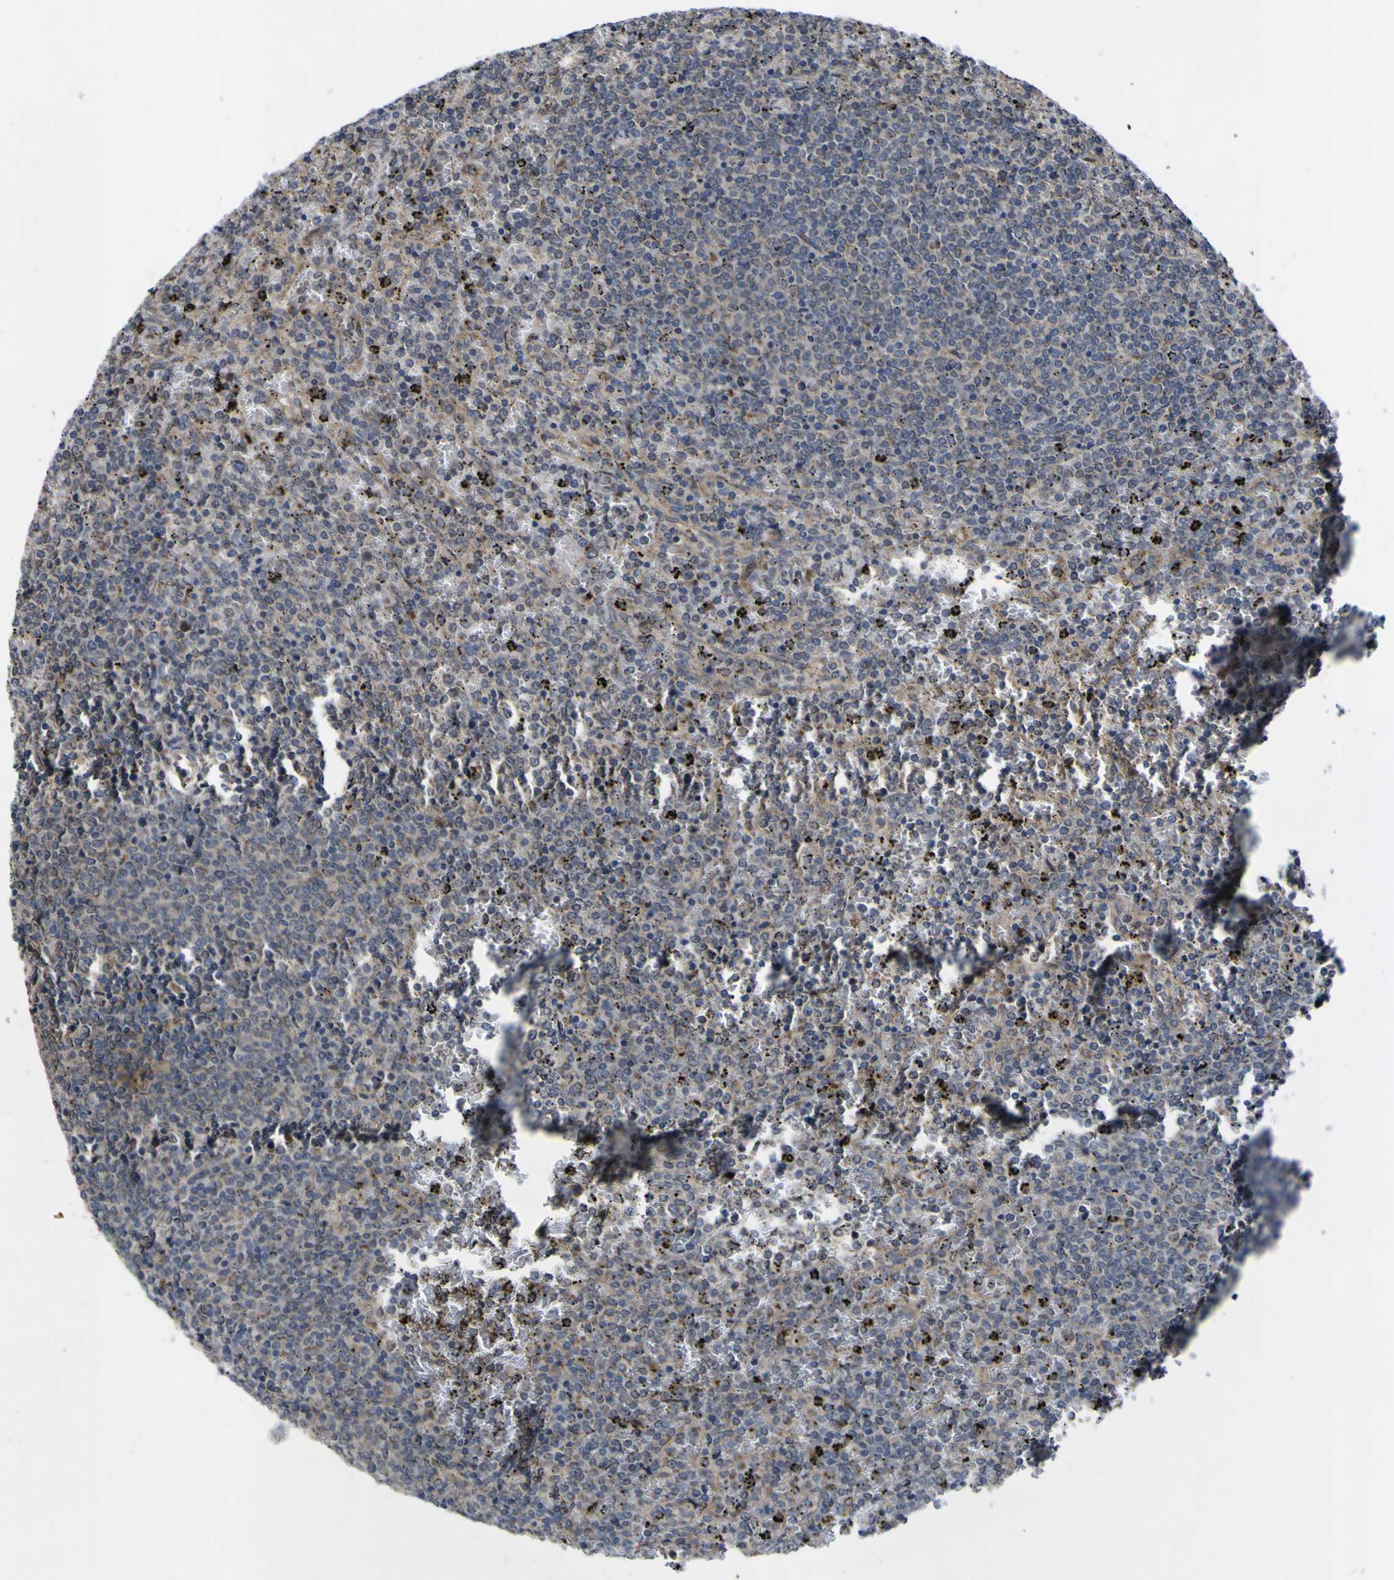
{"staining": {"intensity": "weak", "quantity": "<25%", "location": "cytoplasmic/membranous"}, "tissue": "lymphoma", "cell_type": "Tumor cells", "image_type": "cancer", "snomed": [{"axis": "morphology", "description": "Malignant lymphoma, non-Hodgkin's type, Low grade"}, {"axis": "topography", "description": "Spleen"}], "caption": "Immunohistochemistry (IHC) micrograph of lymphoma stained for a protein (brown), which reveals no staining in tumor cells.", "gene": "IRAK2", "patient": {"sex": "female", "age": 77}}